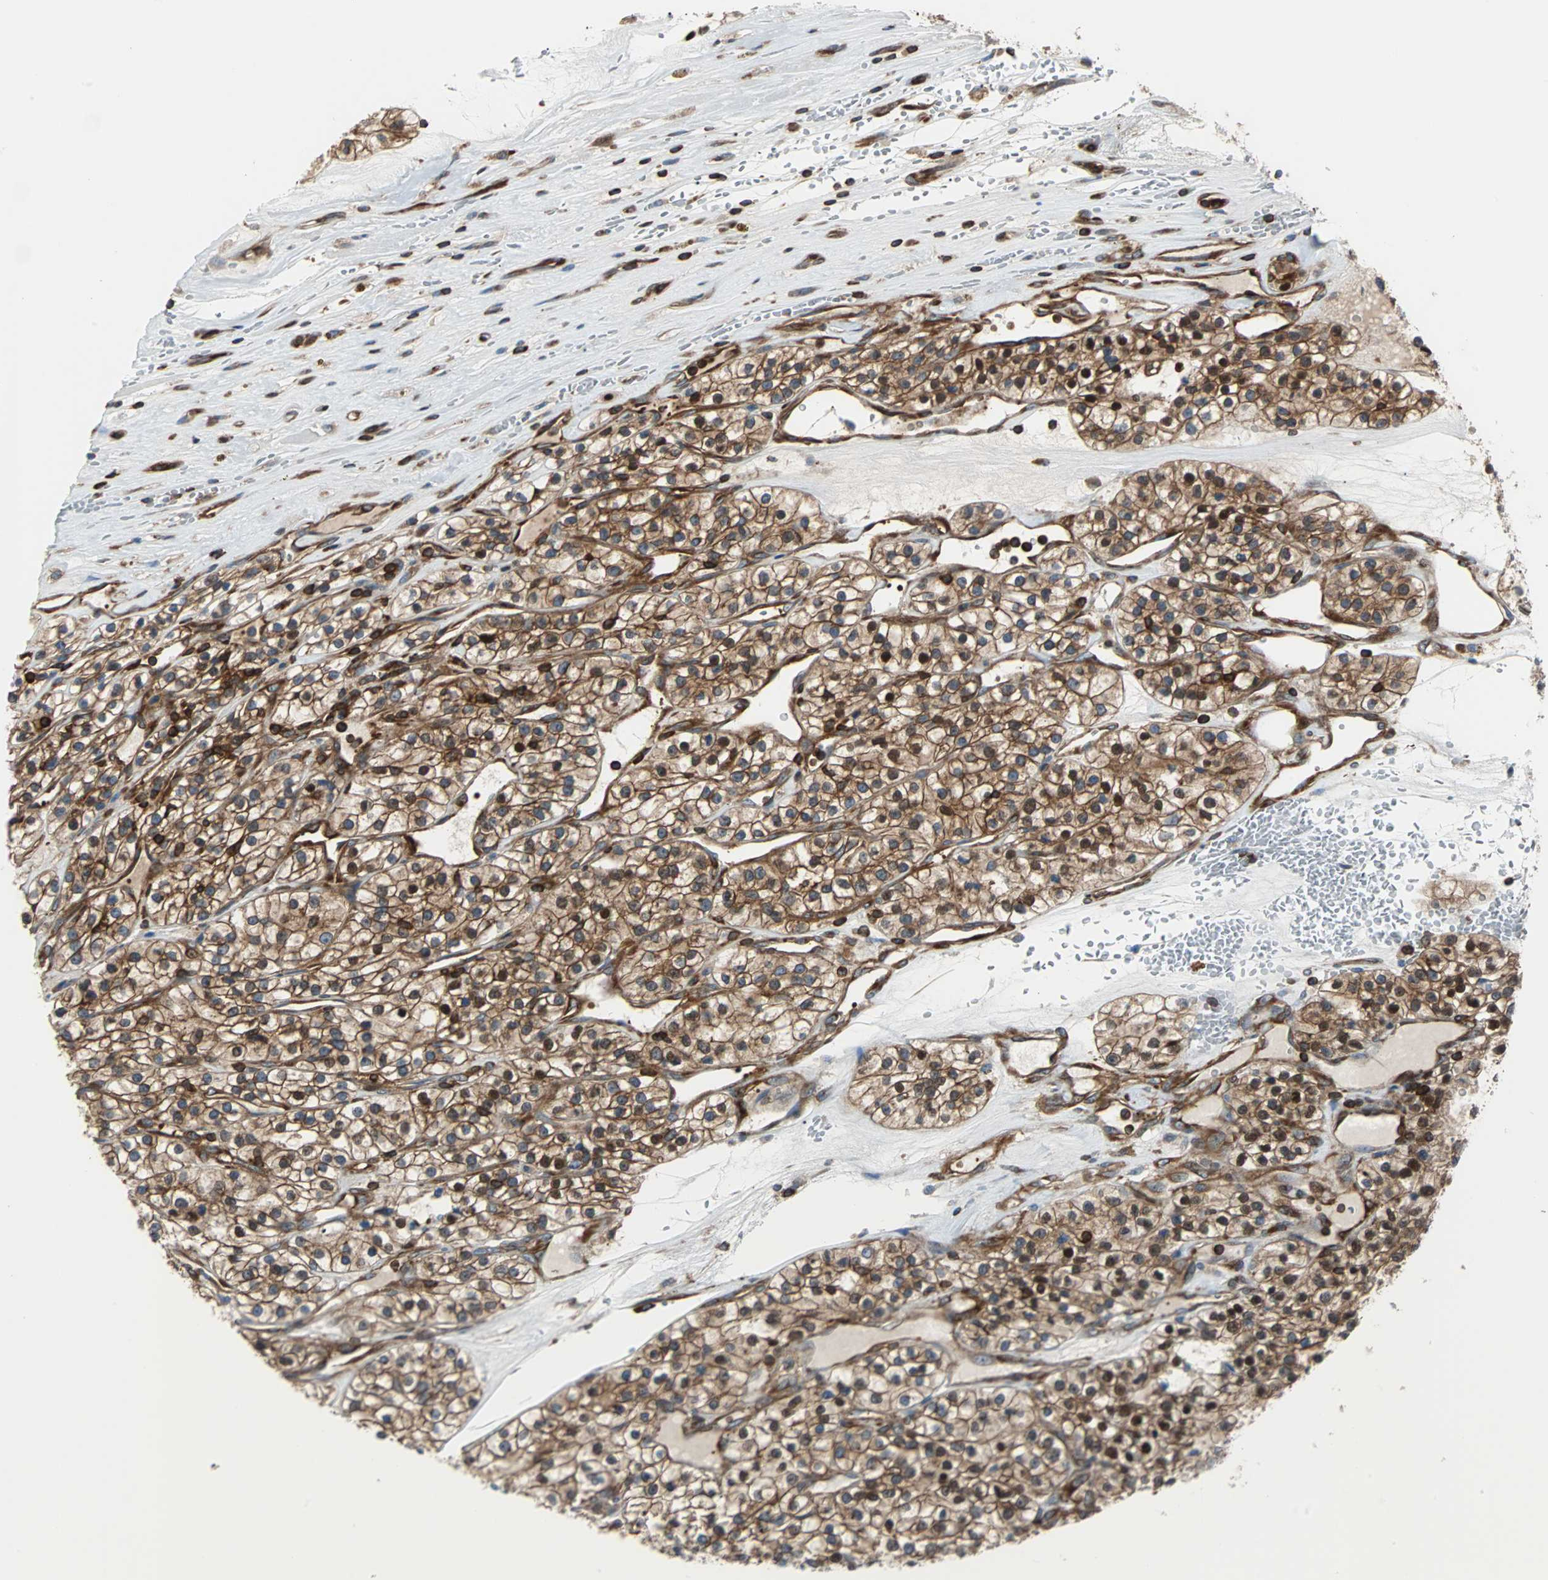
{"staining": {"intensity": "strong", "quantity": "25%-75%", "location": "cytoplasmic/membranous,nuclear"}, "tissue": "renal cancer", "cell_type": "Tumor cells", "image_type": "cancer", "snomed": [{"axis": "morphology", "description": "Adenocarcinoma, NOS"}, {"axis": "topography", "description": "Kidney"}], "caption": "Brown immunohistochemical staining in human renal cancer demonstrates strong cytoplasmic/membranous and nuclear staining in about 25%-75% of tumor cells.", "gene": "RELA", "patient": {"sex": "female", "age": 57}}